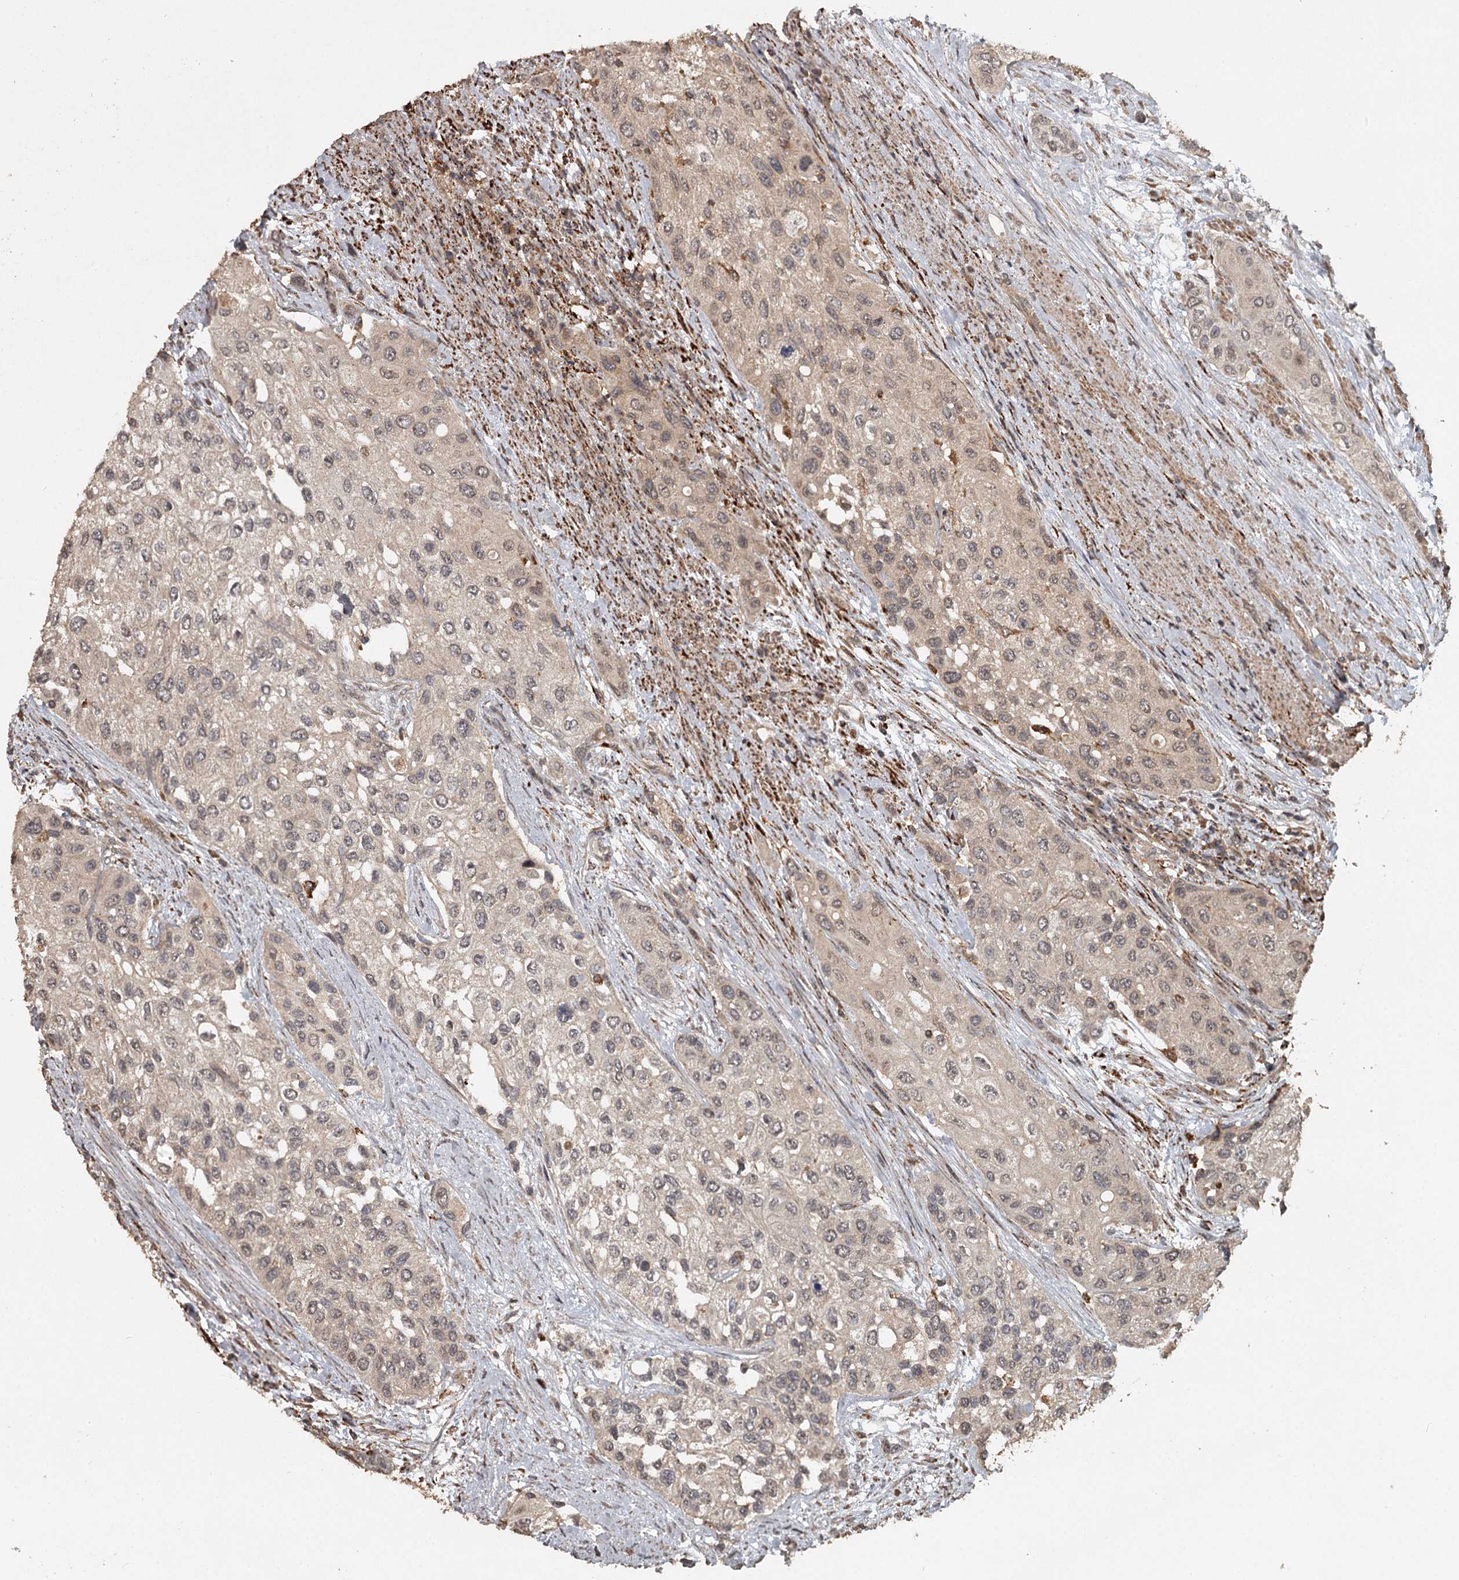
{"staining": {"intensity": "weak", "quantity": "25%-75%", "location": "cytoplasmic/membranous"}, "tissue": "urothelial cancer", "cell_type": "Tumor cells", "image_type": "cancer", "snomed": [{"axis": "morphology", "description": "Normal tissue, NOS"}, {"axis": "morphology", "description": "Urothelial carcinoma, High grade"}, {"axis": "topography", "description": "Vascular tissue"}, {"axis": "topography", "description": "Urinary bladder"}], "caption": "Urothelial cancer stained with immunohistochemistry (IHC) exhibits weak cytoplasmic/membranous staining in about 25%-75% of tumor cells. Nuclei are stained in blue.", "gene": "FAXC", "patient": {"sex": "female", "age": 56}}